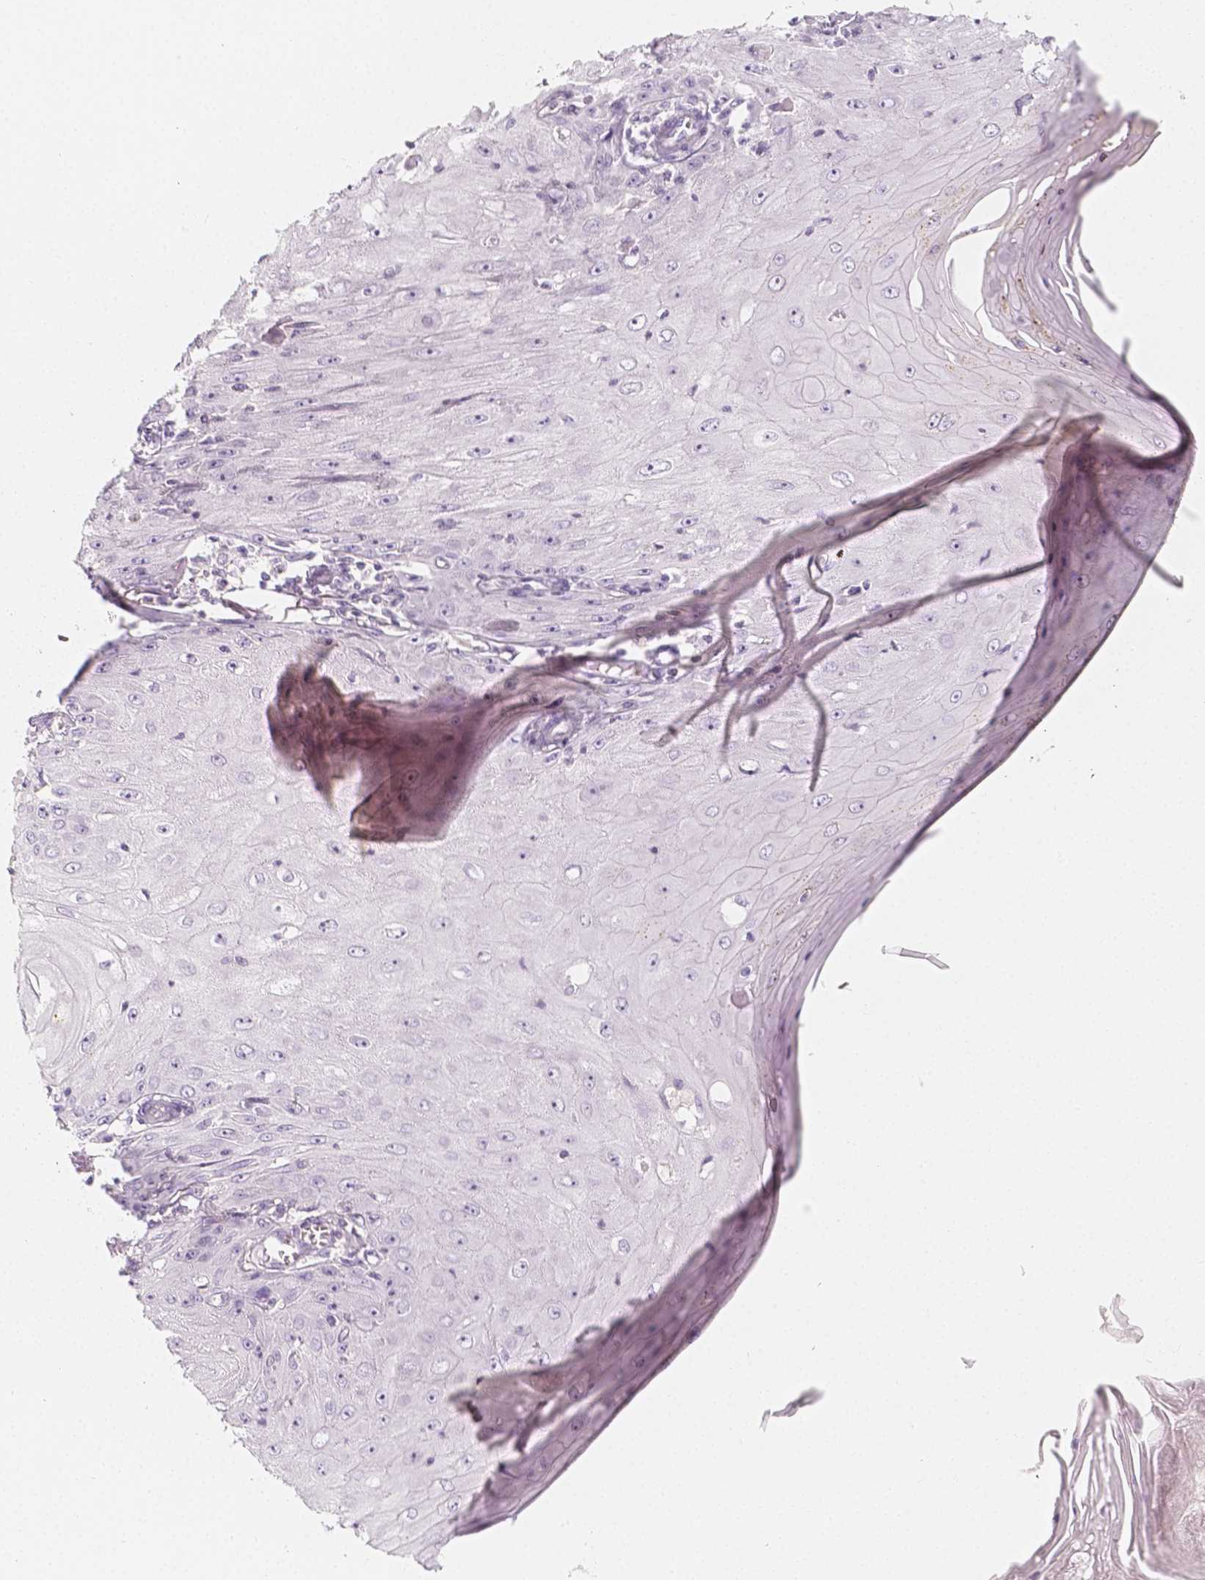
{"staining": {"intensity": "negative", "quantity": "none", "location": "none"}, "tissue": "skin cancer", "cell_type": "Tumor cells", "image_type": "cancer", "snomed": [{"axis": "morphology", "description": "Squamous cell carcinoma, NOS"}, {"axis": "topography", "description": "Skin"}], "caption": "DAB (3,3'-diaminobenzidine) immunohistochemical staining of skin squamous cell carcinoma shows no significant positivity in tumor cells.", "gene": "BATF", "patient": {"sex": "female", "age": 73}}